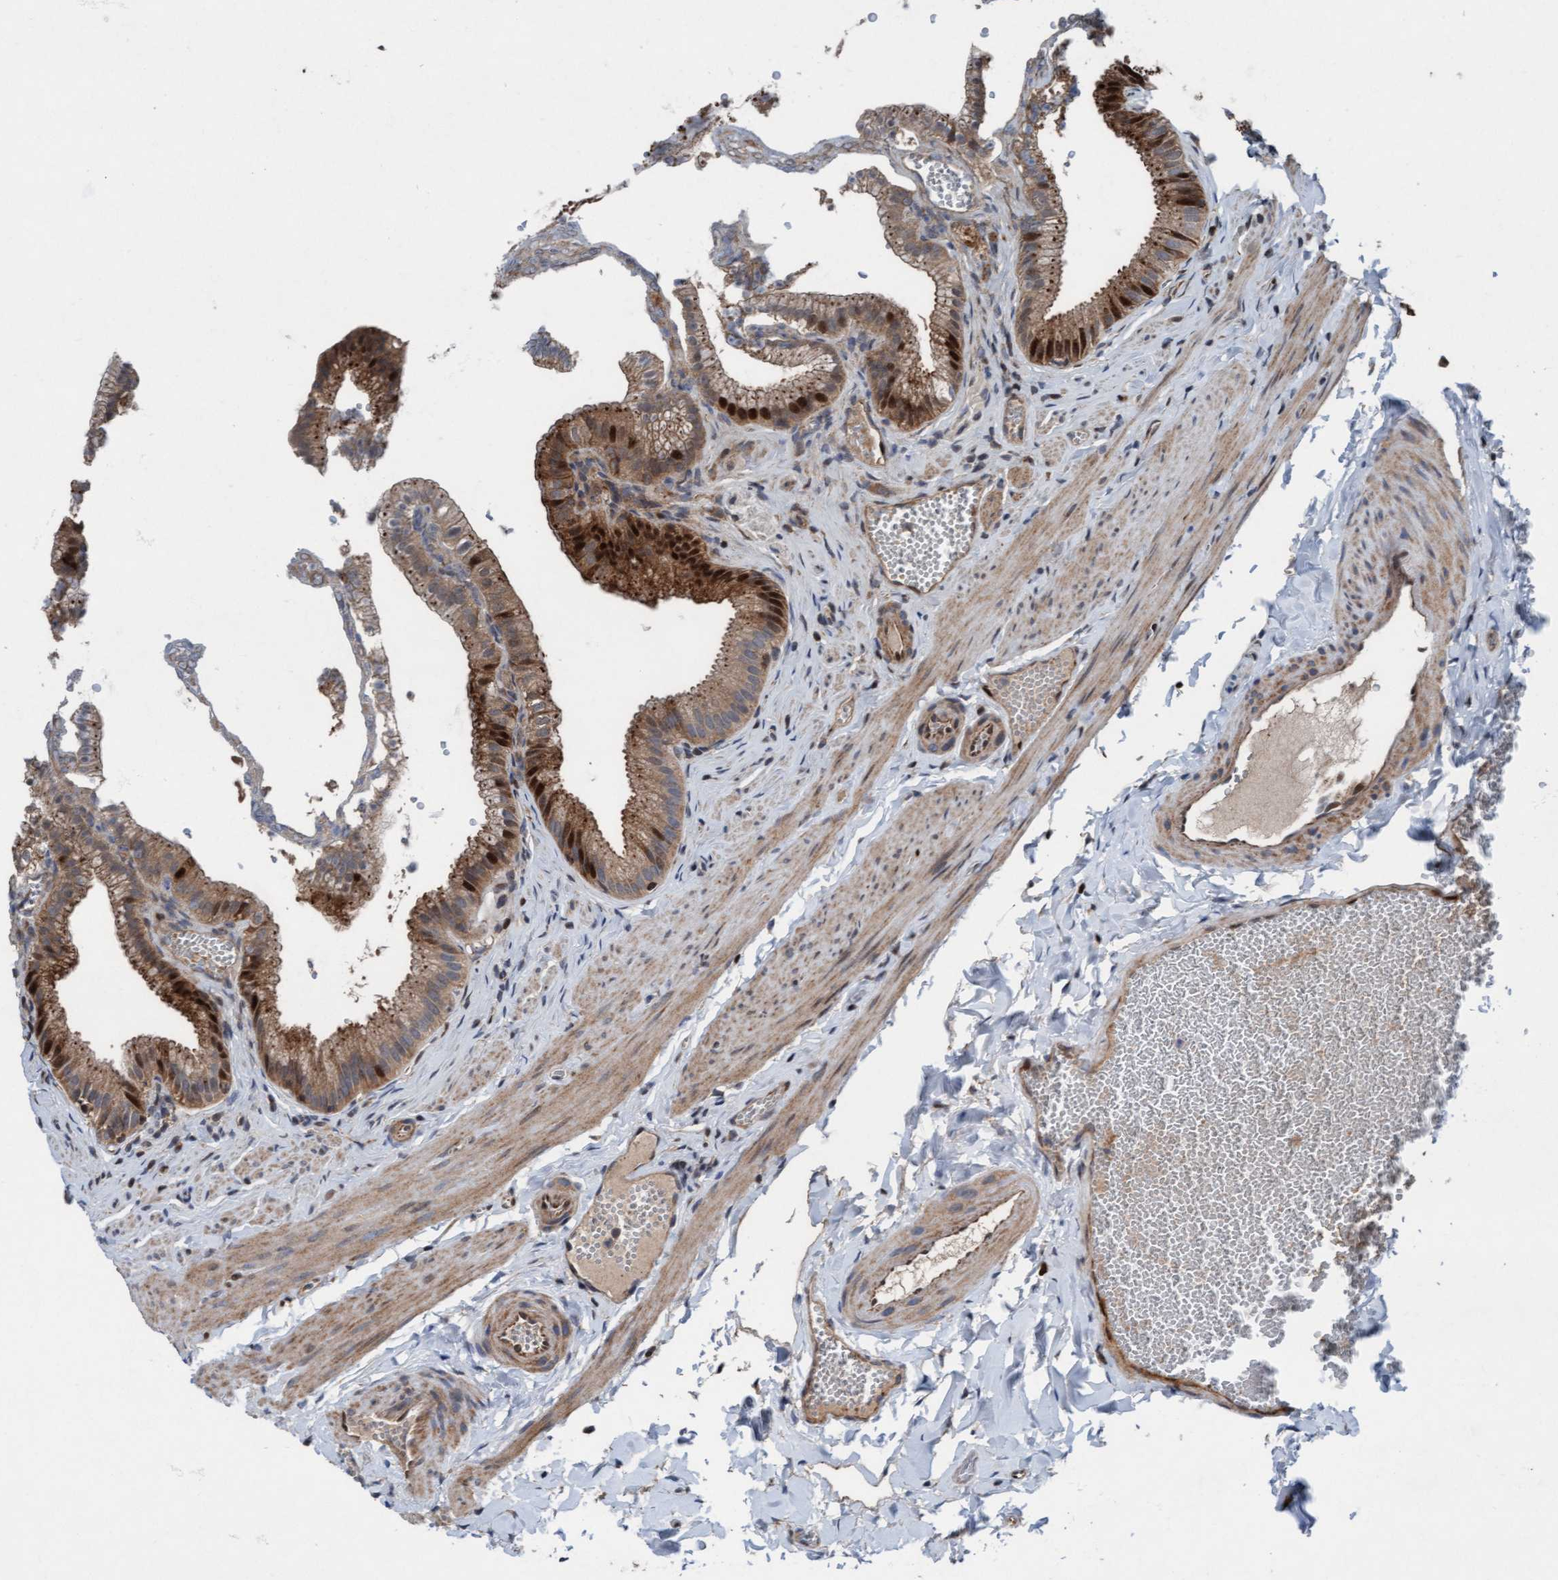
{"staining": {"intensity": "moderate", "quantity": ">75%", "location": "cytoplasmic/membranous"}, "tissue": "gallbladder", "cell_type": "Glandular cells", "image_type": "normal", "snomed": [{"axis": "morphology", "description": "Normal tissue, NOS"}, {"axis": "topography", "description": "Gallbladder"}], "caption": "DAB (3,3'-diaminobenzidine) immunohistochemical staining of normal human gallbladder displays moderate cytoplasmic/membranous protein positivity in approximately >75% of glandular cells.", "gene": "KLHL26", "patient": {"sex": "male", "age": 38}}